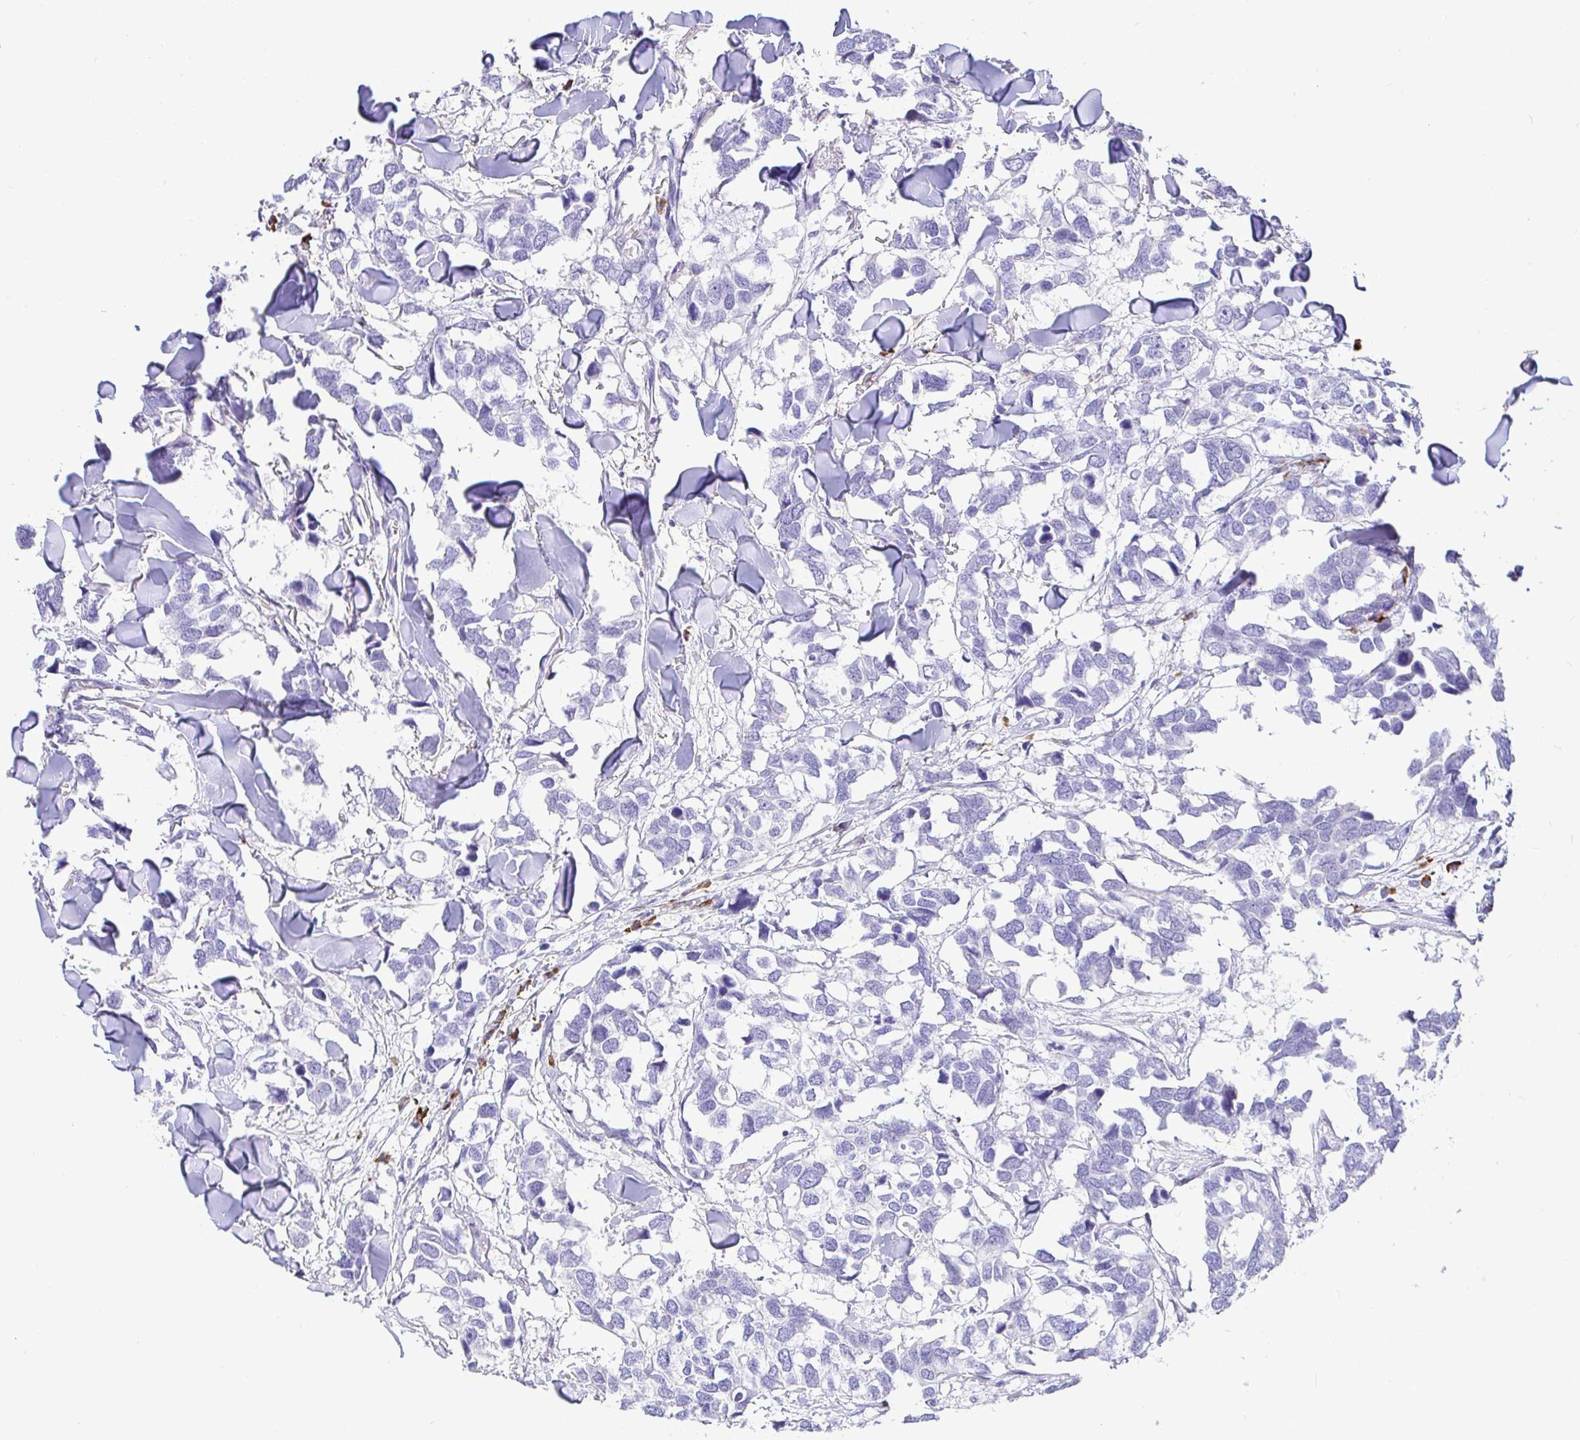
{"staining": {"intensity": "negative", "quantity": "none", "location": "none"}, "tissue": "breast cancer", "cell_type": "Tumor cells", "image_type": "cancer", "snomed": [{"axis": "morphology", "description": "Duct carcinoma"}, {"axis": "topography", "description": "Breast"}], "caption": "High power microscopy micrograph of an IHC micrograph of breast cancer, revealing no significant positivity in tumor cells. Nuclei are stained in blue.", "gene": "CCDC62", "patient": {"sex": "female", "age": 83}}